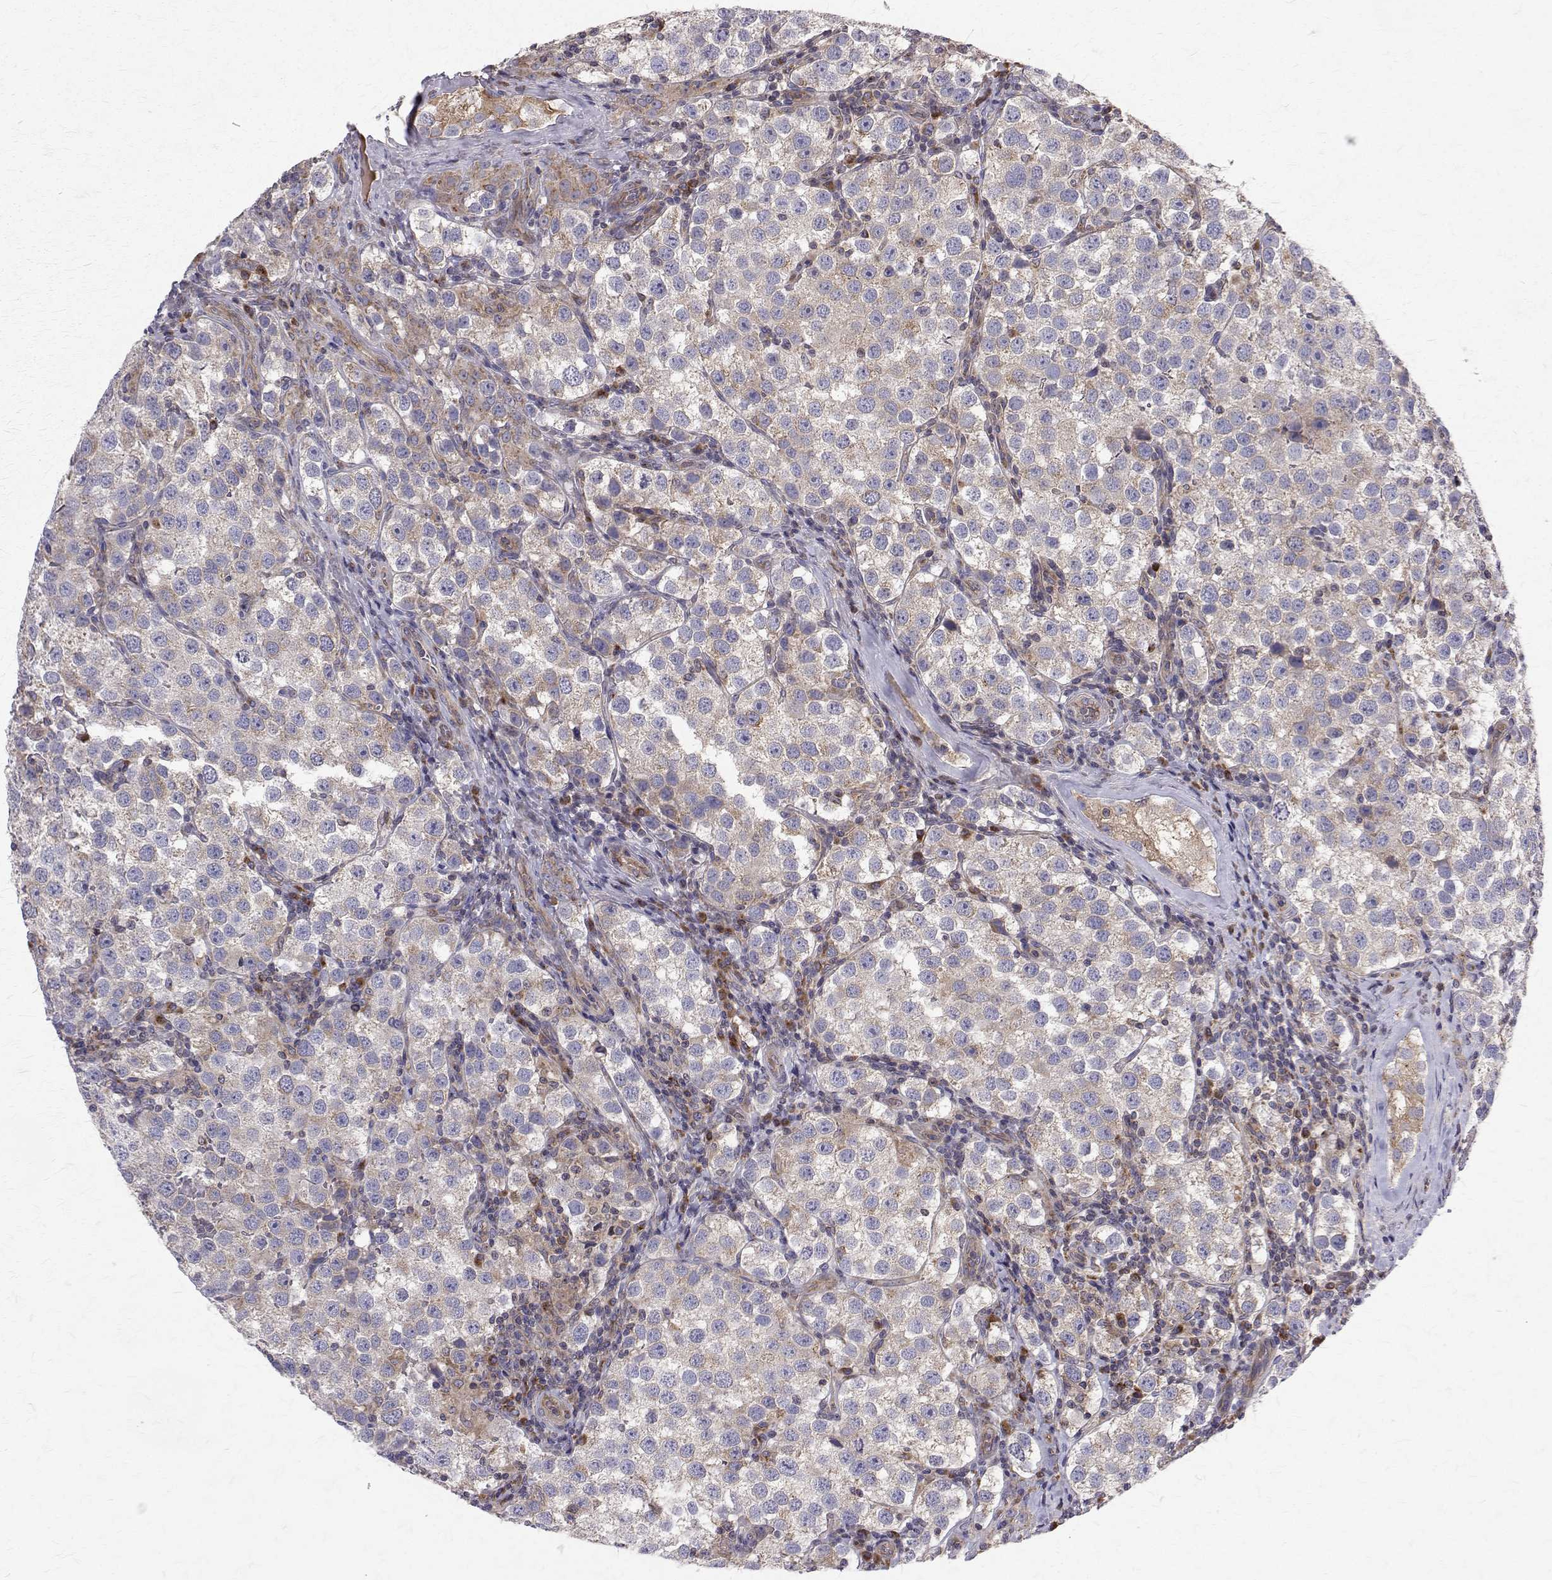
{"staining": {"intensity": "weak", "quantity": "<25%", "location": "cytoplasmic/membranous"}, "tissue": "testis cancer", "cell_type": "Tumor cells", "image_type": "cancer", "snomed": [{"axis": "morphology", "description": "Seminoma, NOS"}, {"axis": "topography", "description": "Testis"}], "caption": "A histopathology image of human testis cancer (seminoma) is negative for staining in tumor cells.", "gene": "ARFGAP1", "patient": {"sex": "male", "age": 37}}